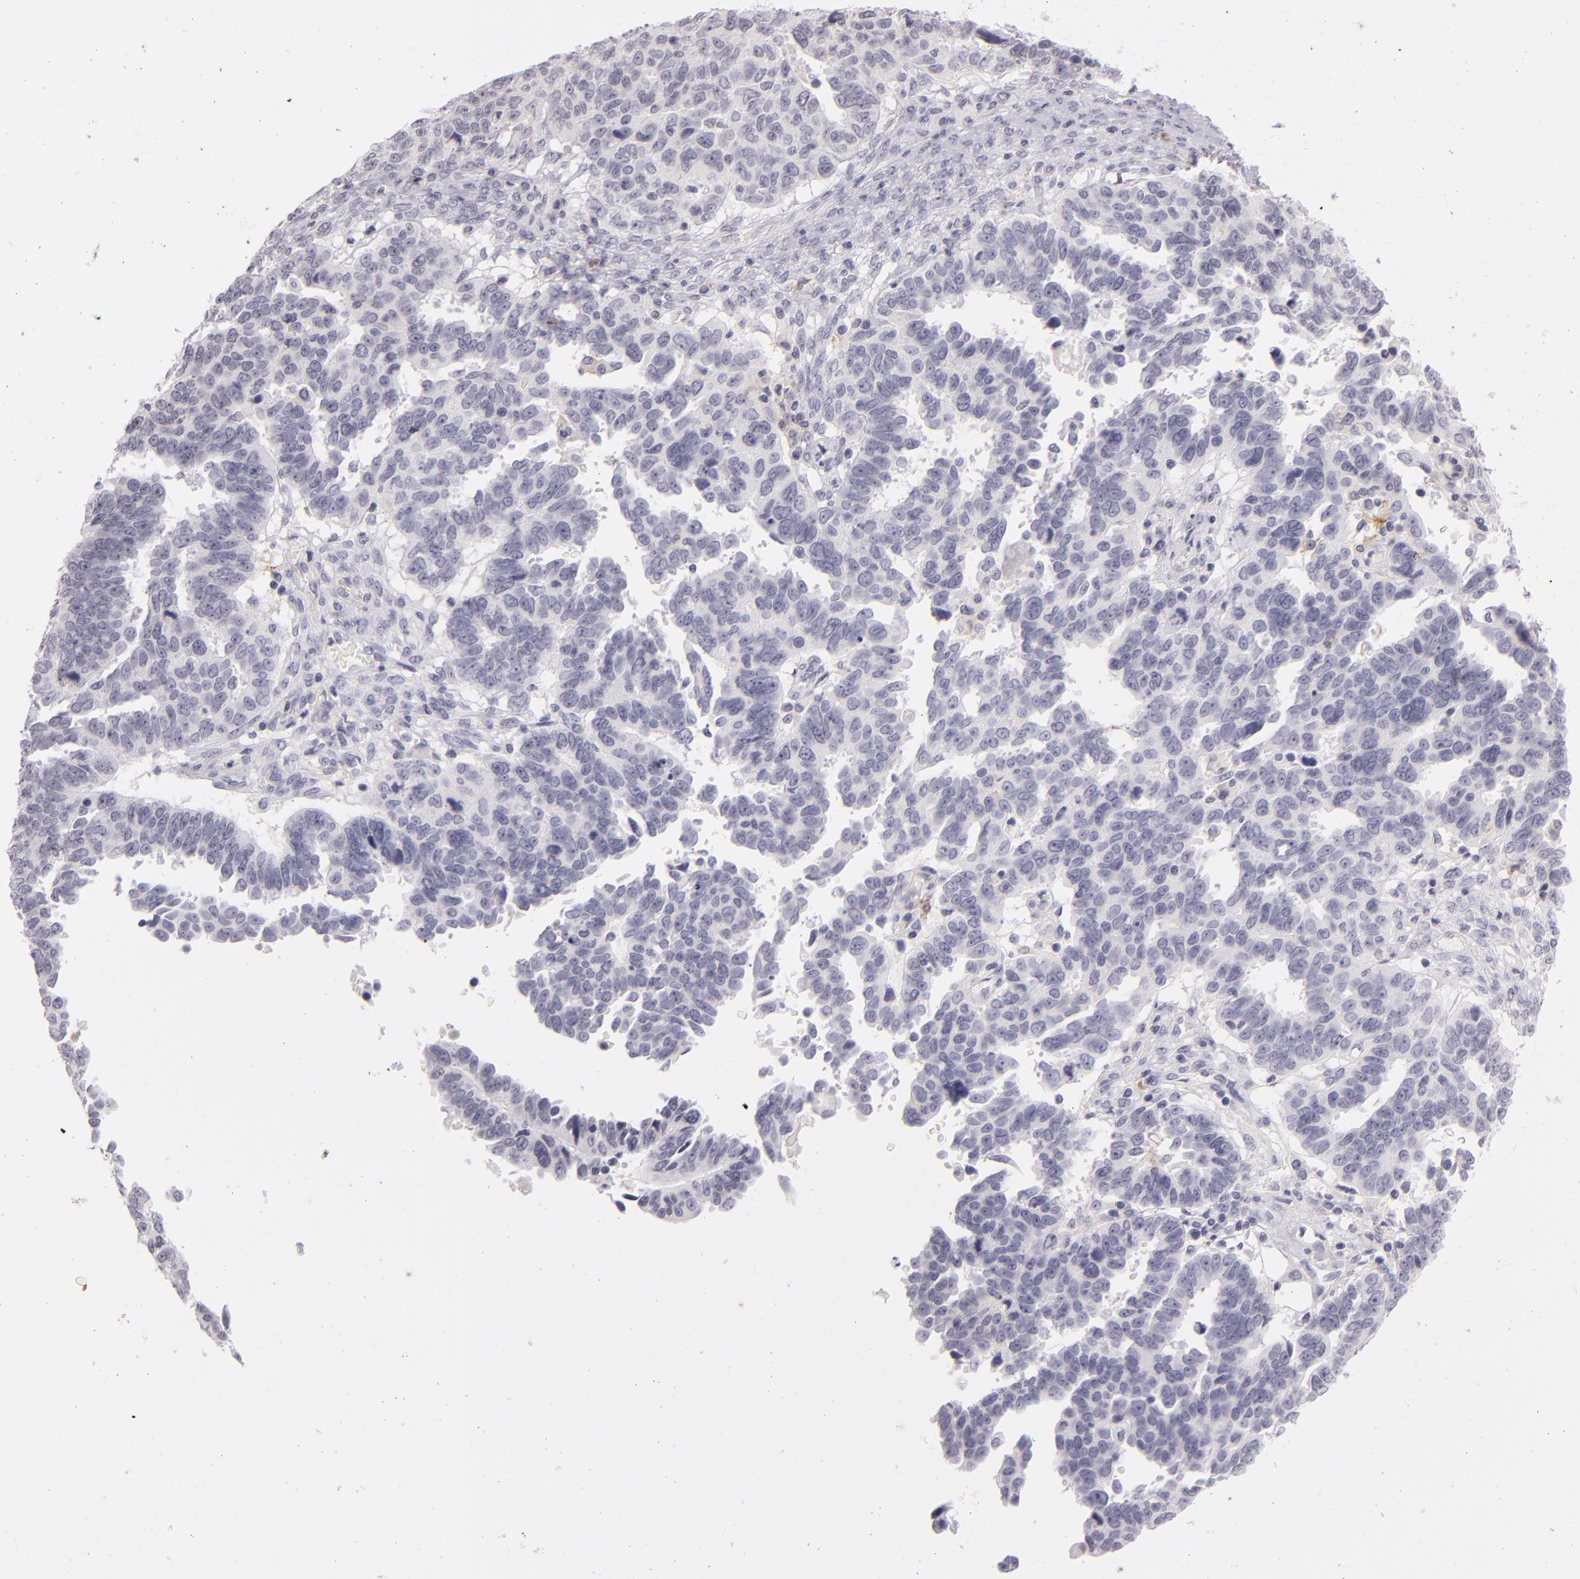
{"staining": {"intensity": "negative", "quantity": "none", "location": "none"}, "tissue": "ovarian cancer", "cell_type": "Tumor cells", "image_type": "cancer", "snomed": [{"axis": "morphology", "description": "Carcinoma, endometroid"}, {"axis": "morphology", "description": "Cystadenocarcinoma, serous, NOS"}, {"axis": "topography", "description": "Ovary"}], "caption": "IHC micrograph of neoplastic tissue: human ovarian endometroid carcinoma stained with DAB (3,3'-diaminobenzidine) reveals no significant protein staining in tumor cells.", "gene": "CD40", "patient": {"sex": "female", "age": 45}}